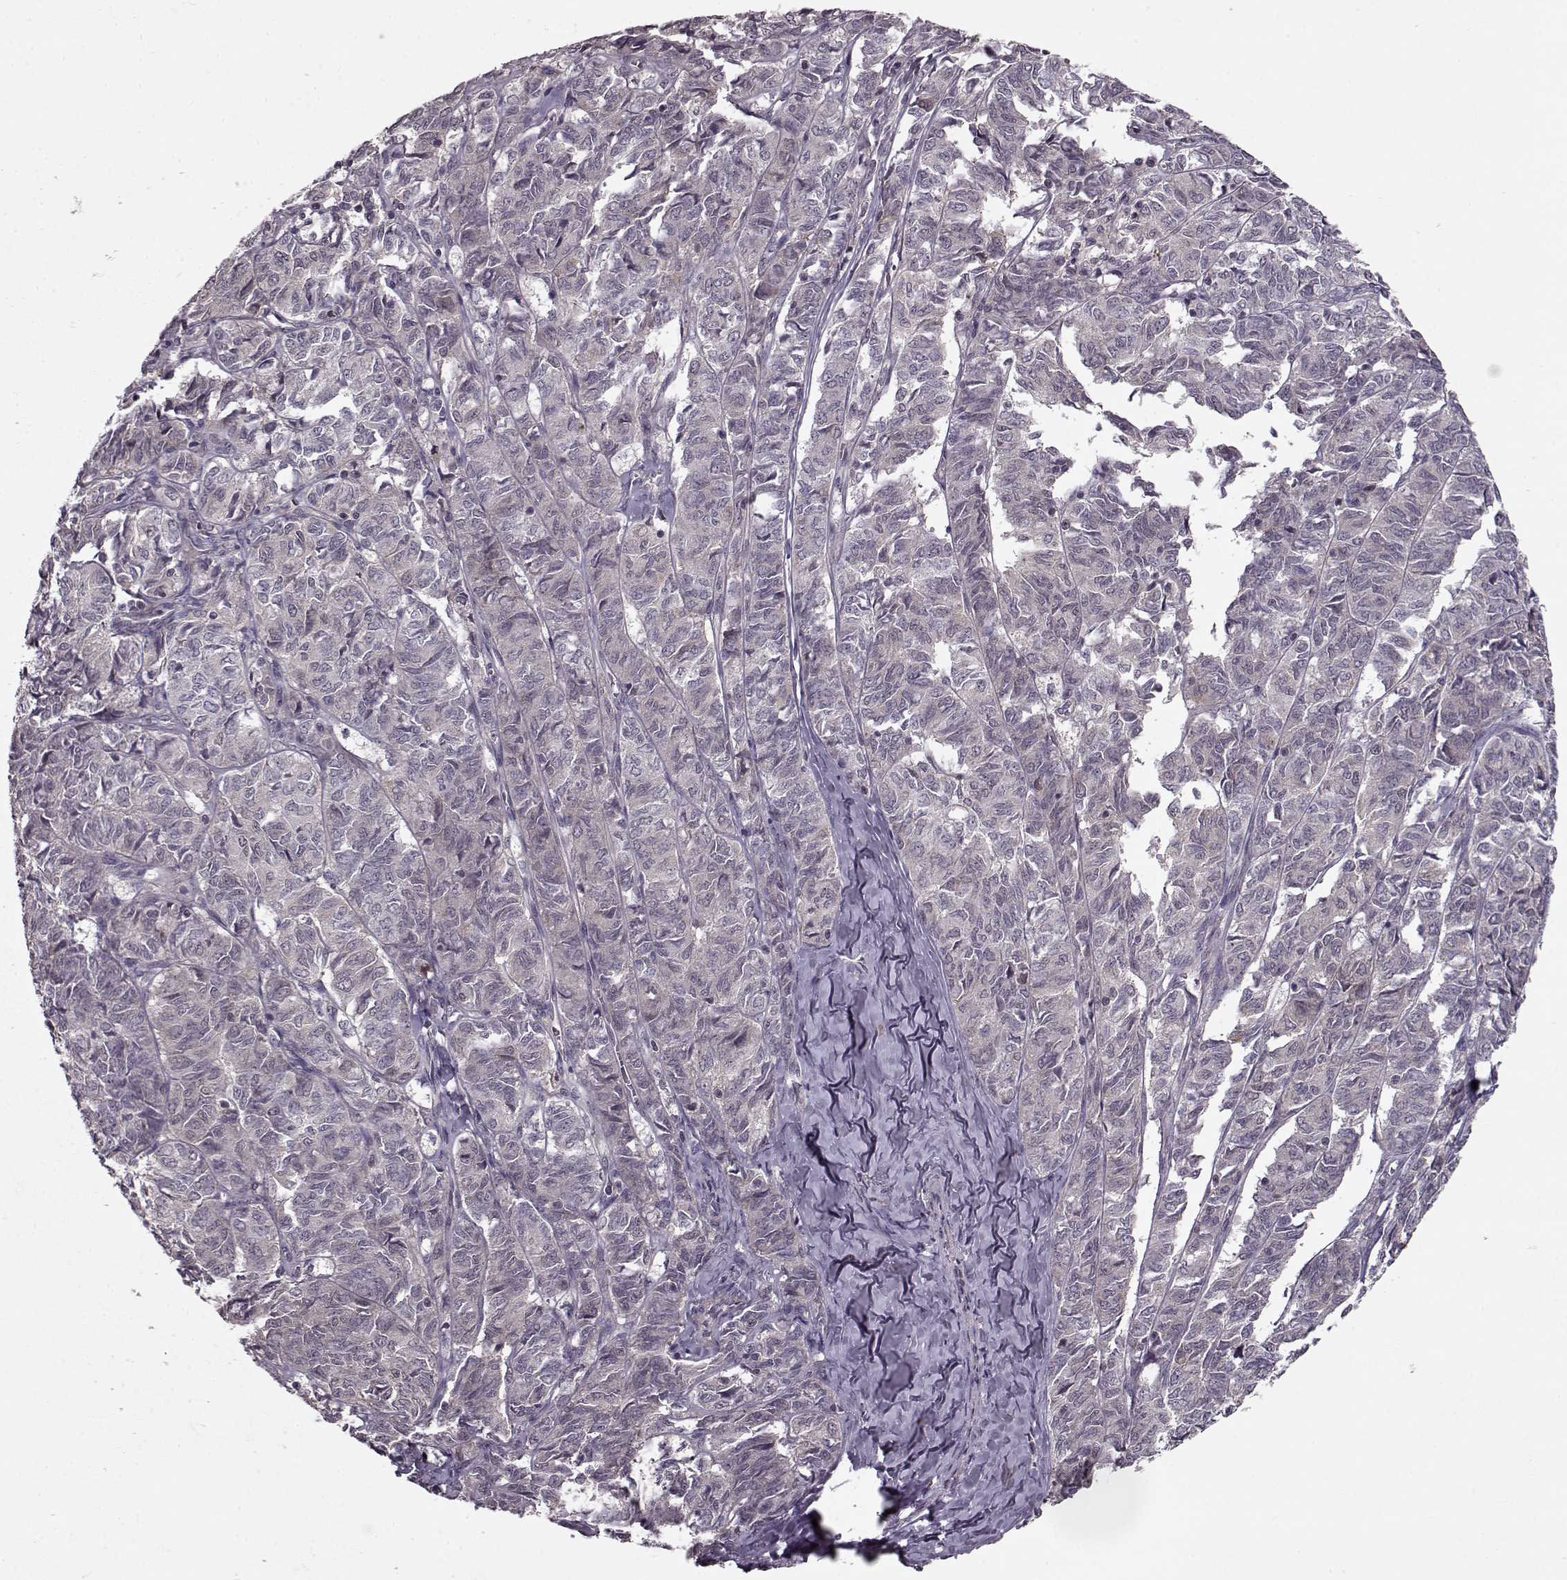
{"staining": {"intensity": "negative", "quantity": "none", "location": "none"}, "tissue": "ovarian cancer", "cell_type": "Tumor cells", "image_type": "cancer", "snomed": [{"axis": "morphology", "description": "Carcinoma, endometroid"}, {"axis": "topography", "description": "Ovary"}], "caption": "Tumor cells show no significant positivity in ovarian cancer (endometroid carcinoma).", "gene": "SLAIN2", "patient": {"sex": "female", "age": 80}}